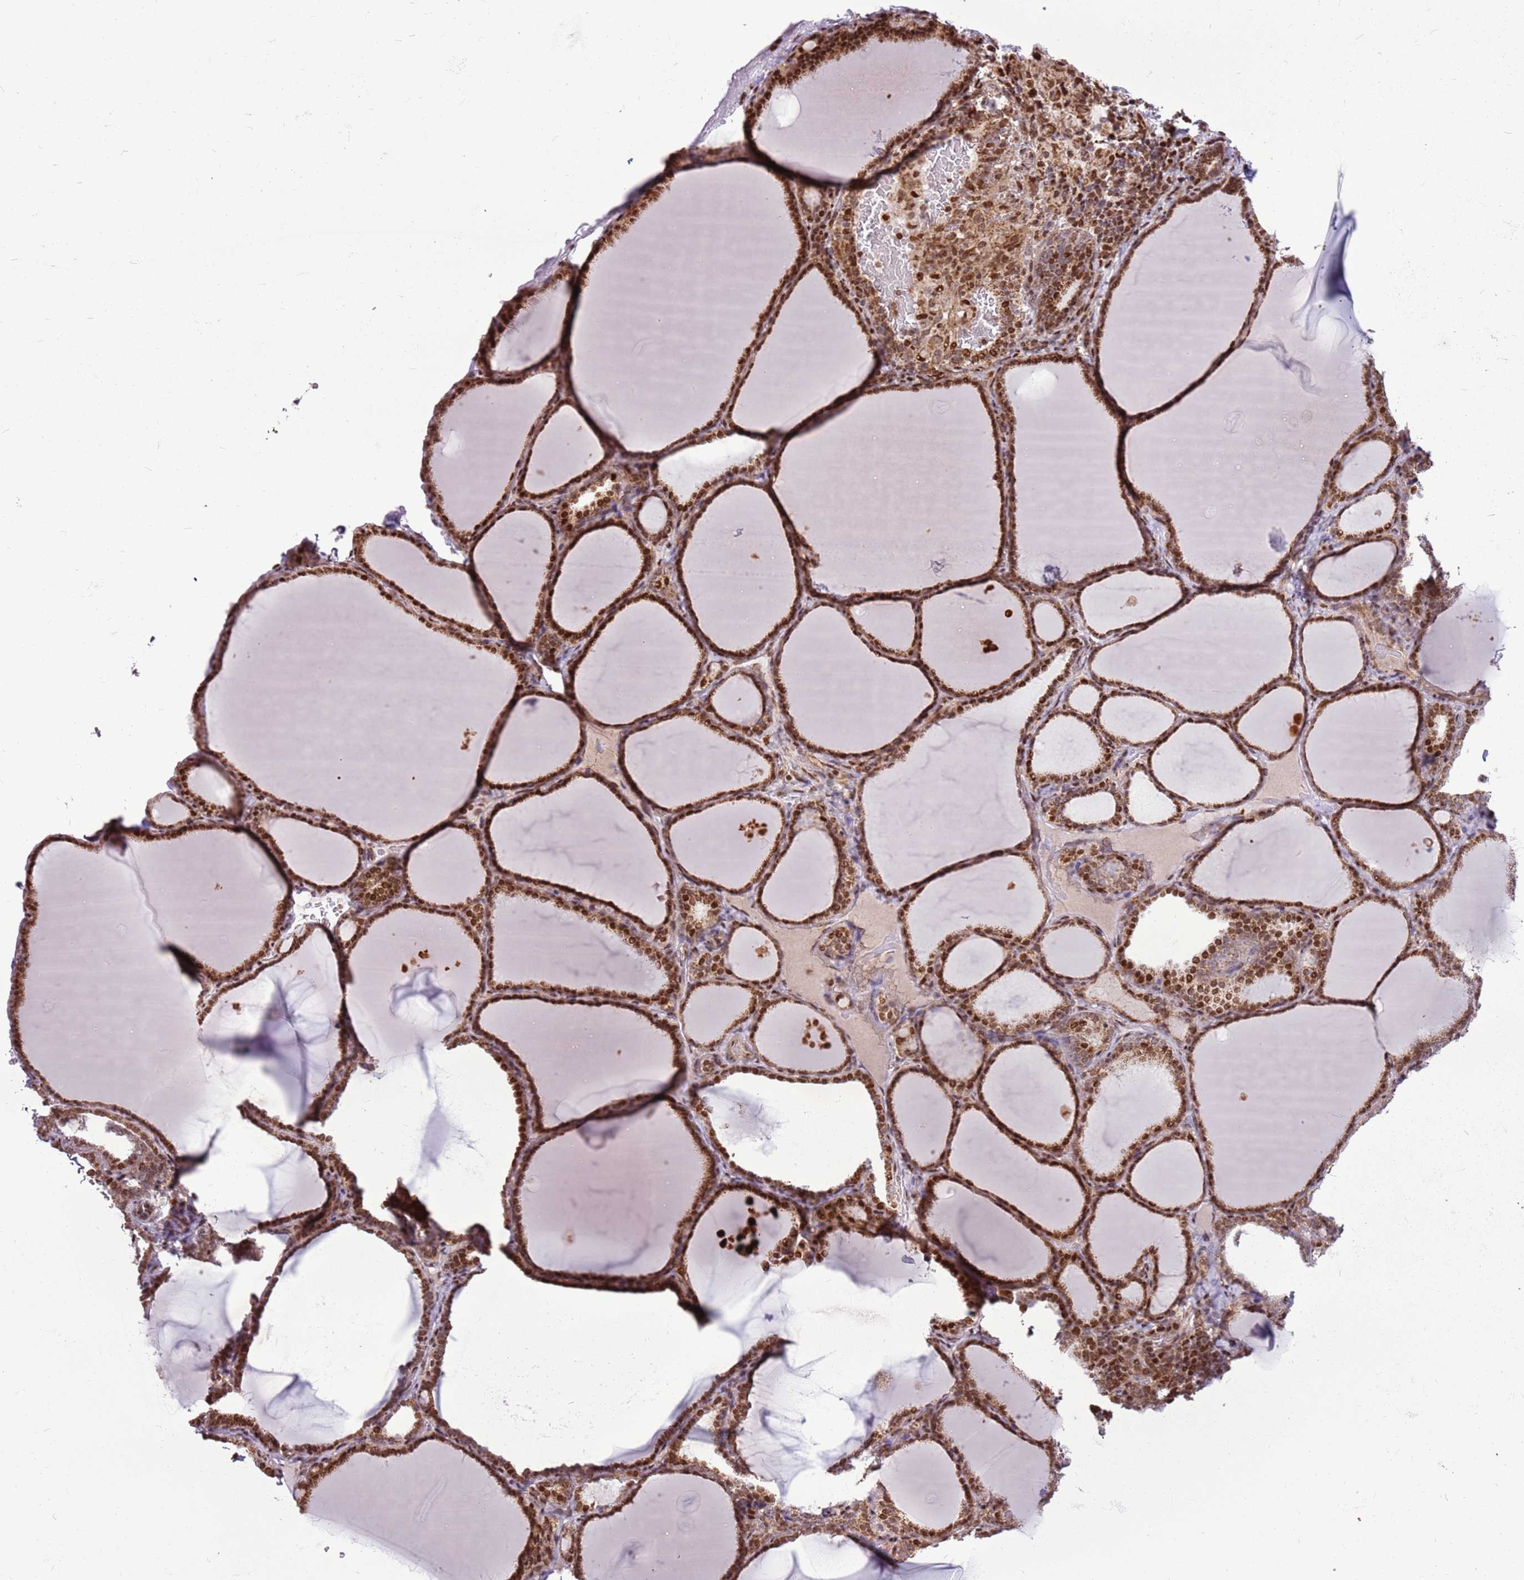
{"staining": {"intensity": "moderate", "quantity": ">75%", "location": "cytoplasmic/membranous,nuclear"}, "tissue": "thyroid gland", "cell_type": "Glandular cells", "image_type": "normal", "snomed": [{"axis": "morphology", "description": "Normal tissue, NOS"}, {"axis": "topography", "description": "Thyroid gland"}], "caption": "Thyroid gland stained with DAB (3,3'-diaminobenzidine) immunohistochemistry displays medium levels of moderate cytoplasmic/membranous,nuclear positivity in about >75% of glandular cells. (DAB (3,3'-diaminobenzidine) IHC with brightfield microscopy, high magnification).", "gene": "PCTP", "patient": {"sex": "female", "age": 39}}